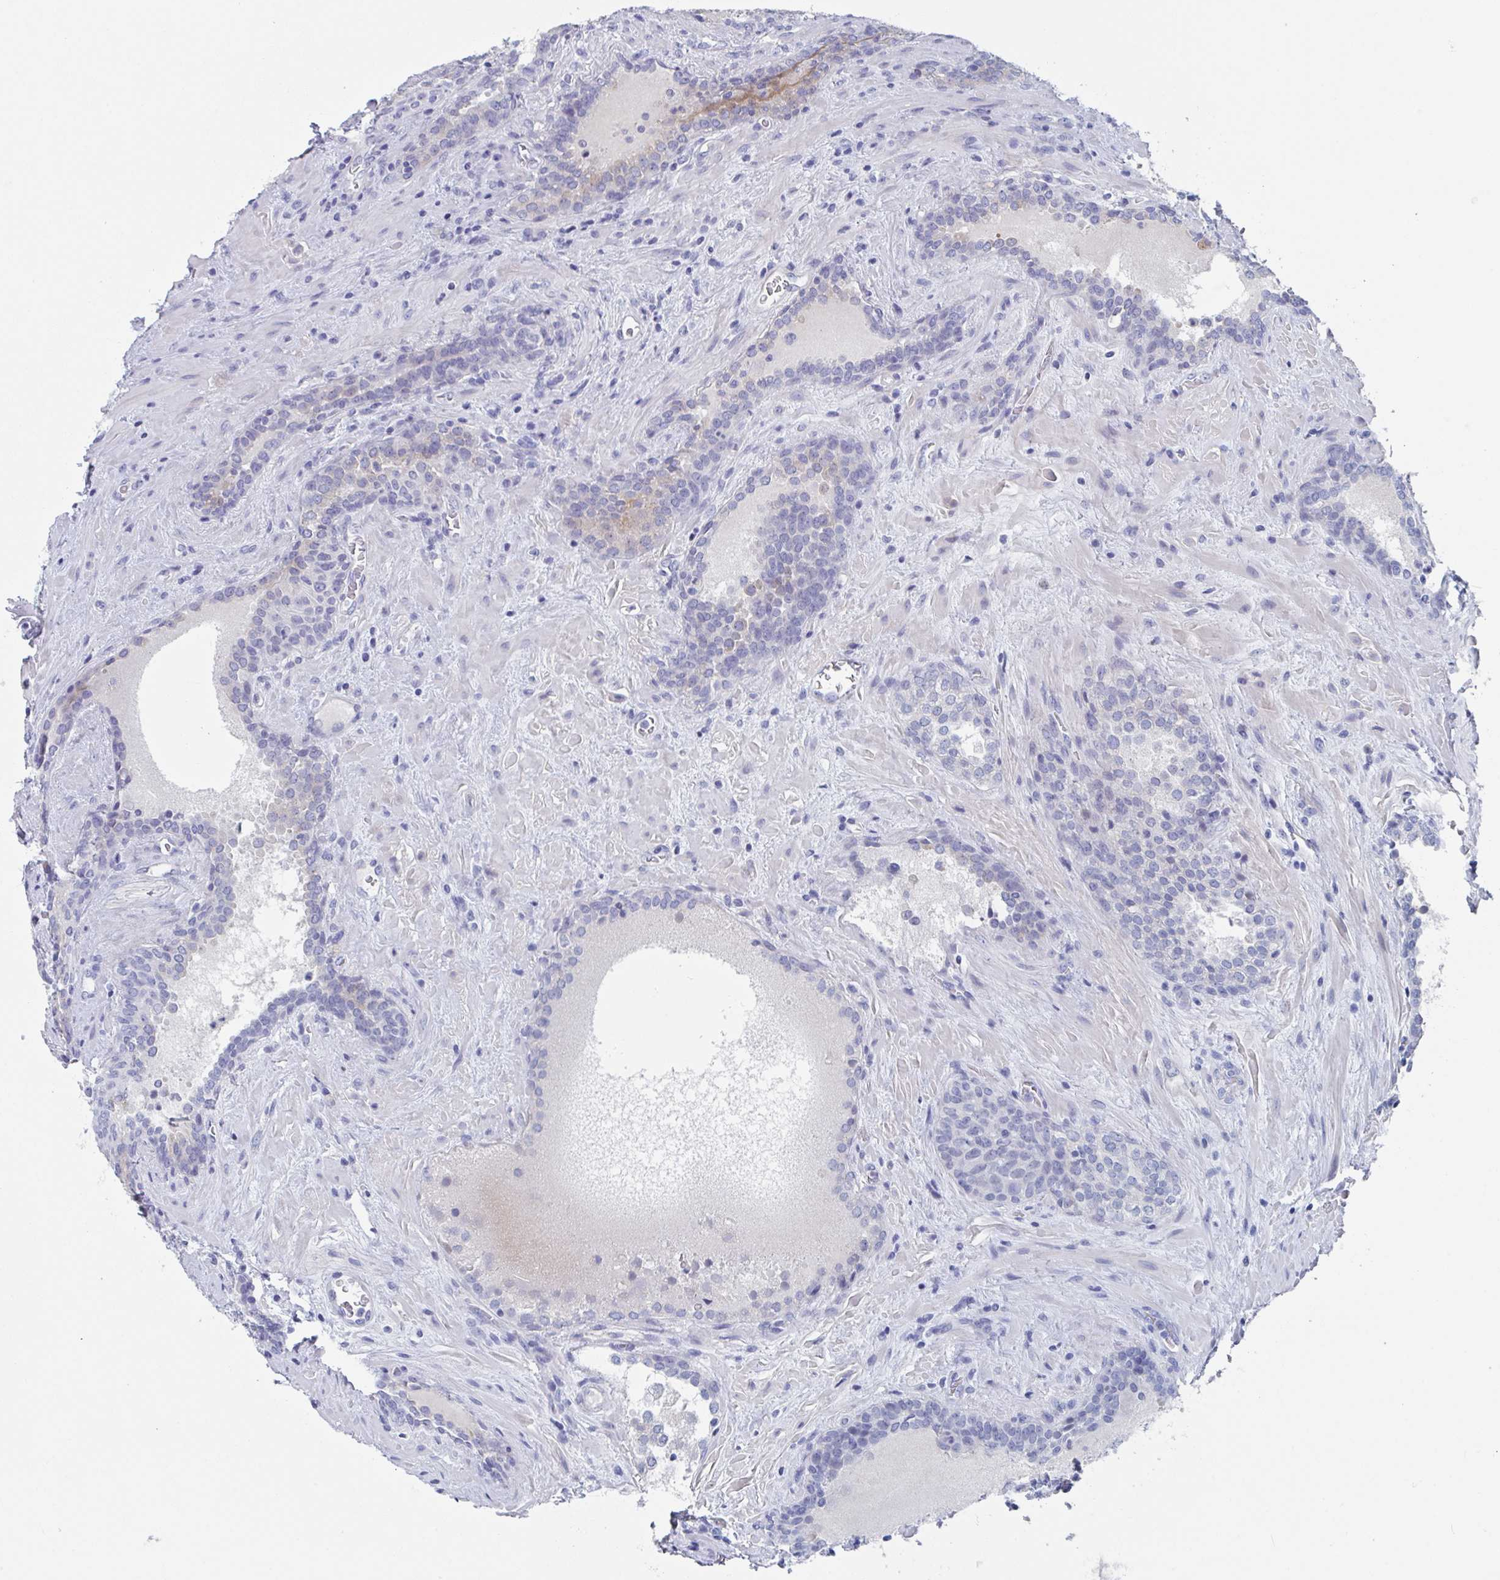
{"staining": {"intensity": "negative", "quantity": "none", "location": "none"}, "tissue": "prostate cancer", "cell_type": "Tumor cells", "image_type": "cancer", "snomed": [{"axis": "morphology", "description": "Adenocarcinoma, Low grade"}, {"axis": "topography", "description": "Prostate"}], "caption": "Prostate cancer (adenocarcinoma (low-grade)) stained for a protein using IHC displays no positivity tumor cells.", "gene": "NT5C3B", "patient": {"sex": "male", "age": 62}}